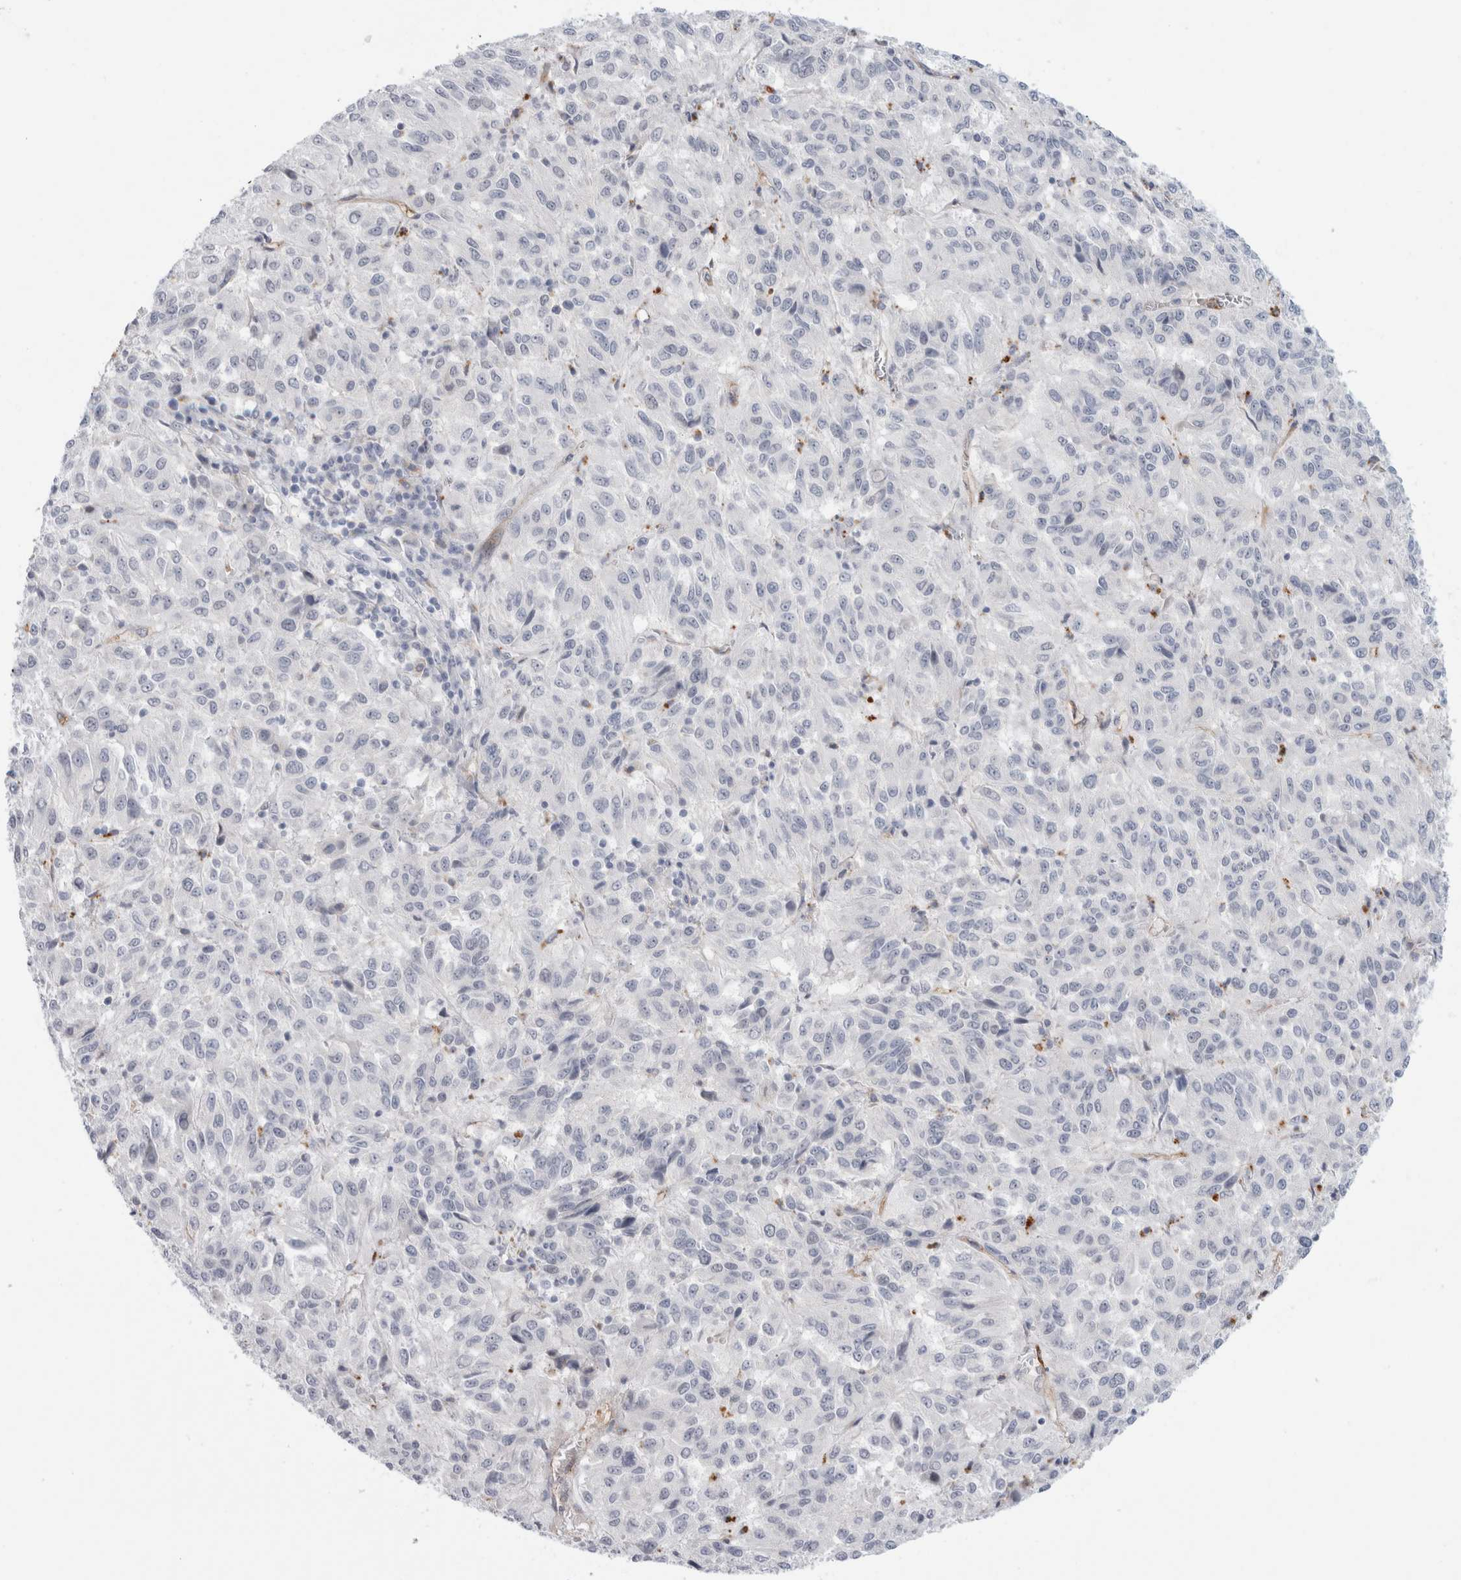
{"staining": {"intensity": "negative", "quantity": "none", "location": "none"}, "tissue": "melanoma", "cell_type": "Tumor cells", "image_type": "cancer", "snomed": [{"axis": "morphology", "description": "Malignant melanoma, Metastatic site"}, {"axis": "topography", "description": "Lung"}], "caption": "A high-resolution photomicrograph shows immunohistochemistry (IHC) staining of malignant melanoma (metastatic site), which exhibits no significant expression in tumor cells. (DAB (3,3'-diaminobenzidine) IHC, high magnification).", "gene": "ANKMY1", "patient": {"sex": "male", "age": 64}}